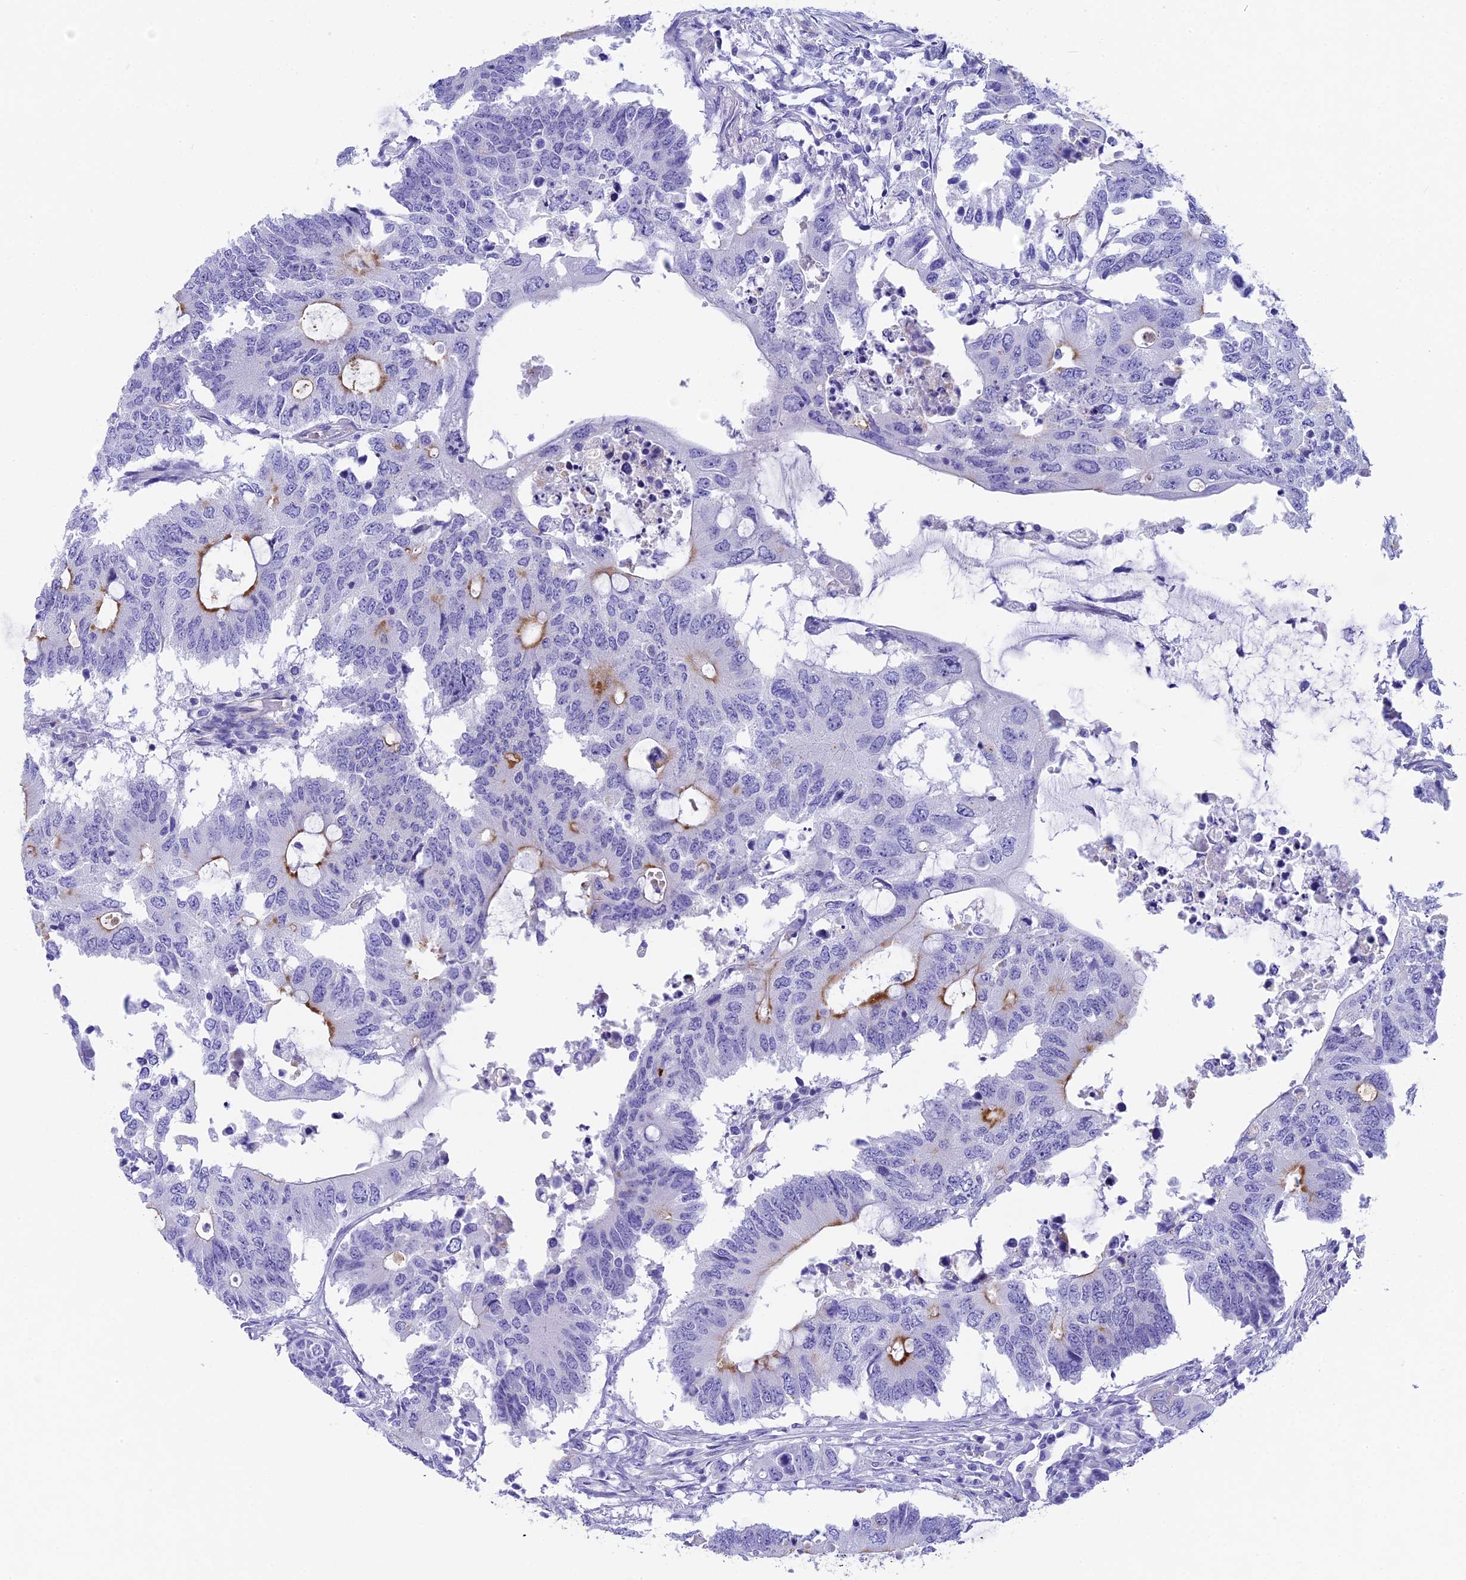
{"staining": {"intensity": "moderate", "quantity": "<25%", "location": "cytoplasmic/membranous"}, "tissue": "colorectal cancer", "cell_type": "Tumor cells", "image_type": "cancer", "snomed": [{"axis": "morphology", "description": "Adenocarcinoma, NOS"}, {"axis": "topography", "description": "Colon"}], "caption": "The photomicrograph demonstrates immunohistochemical staining of colorectal cancer. There is moderate cytoplasmic/membranous positivity is appreciated in approximately <25% of tumor cells.", "gene": "TACSTD2", "patient": {"sex": "male", "age": 71}}